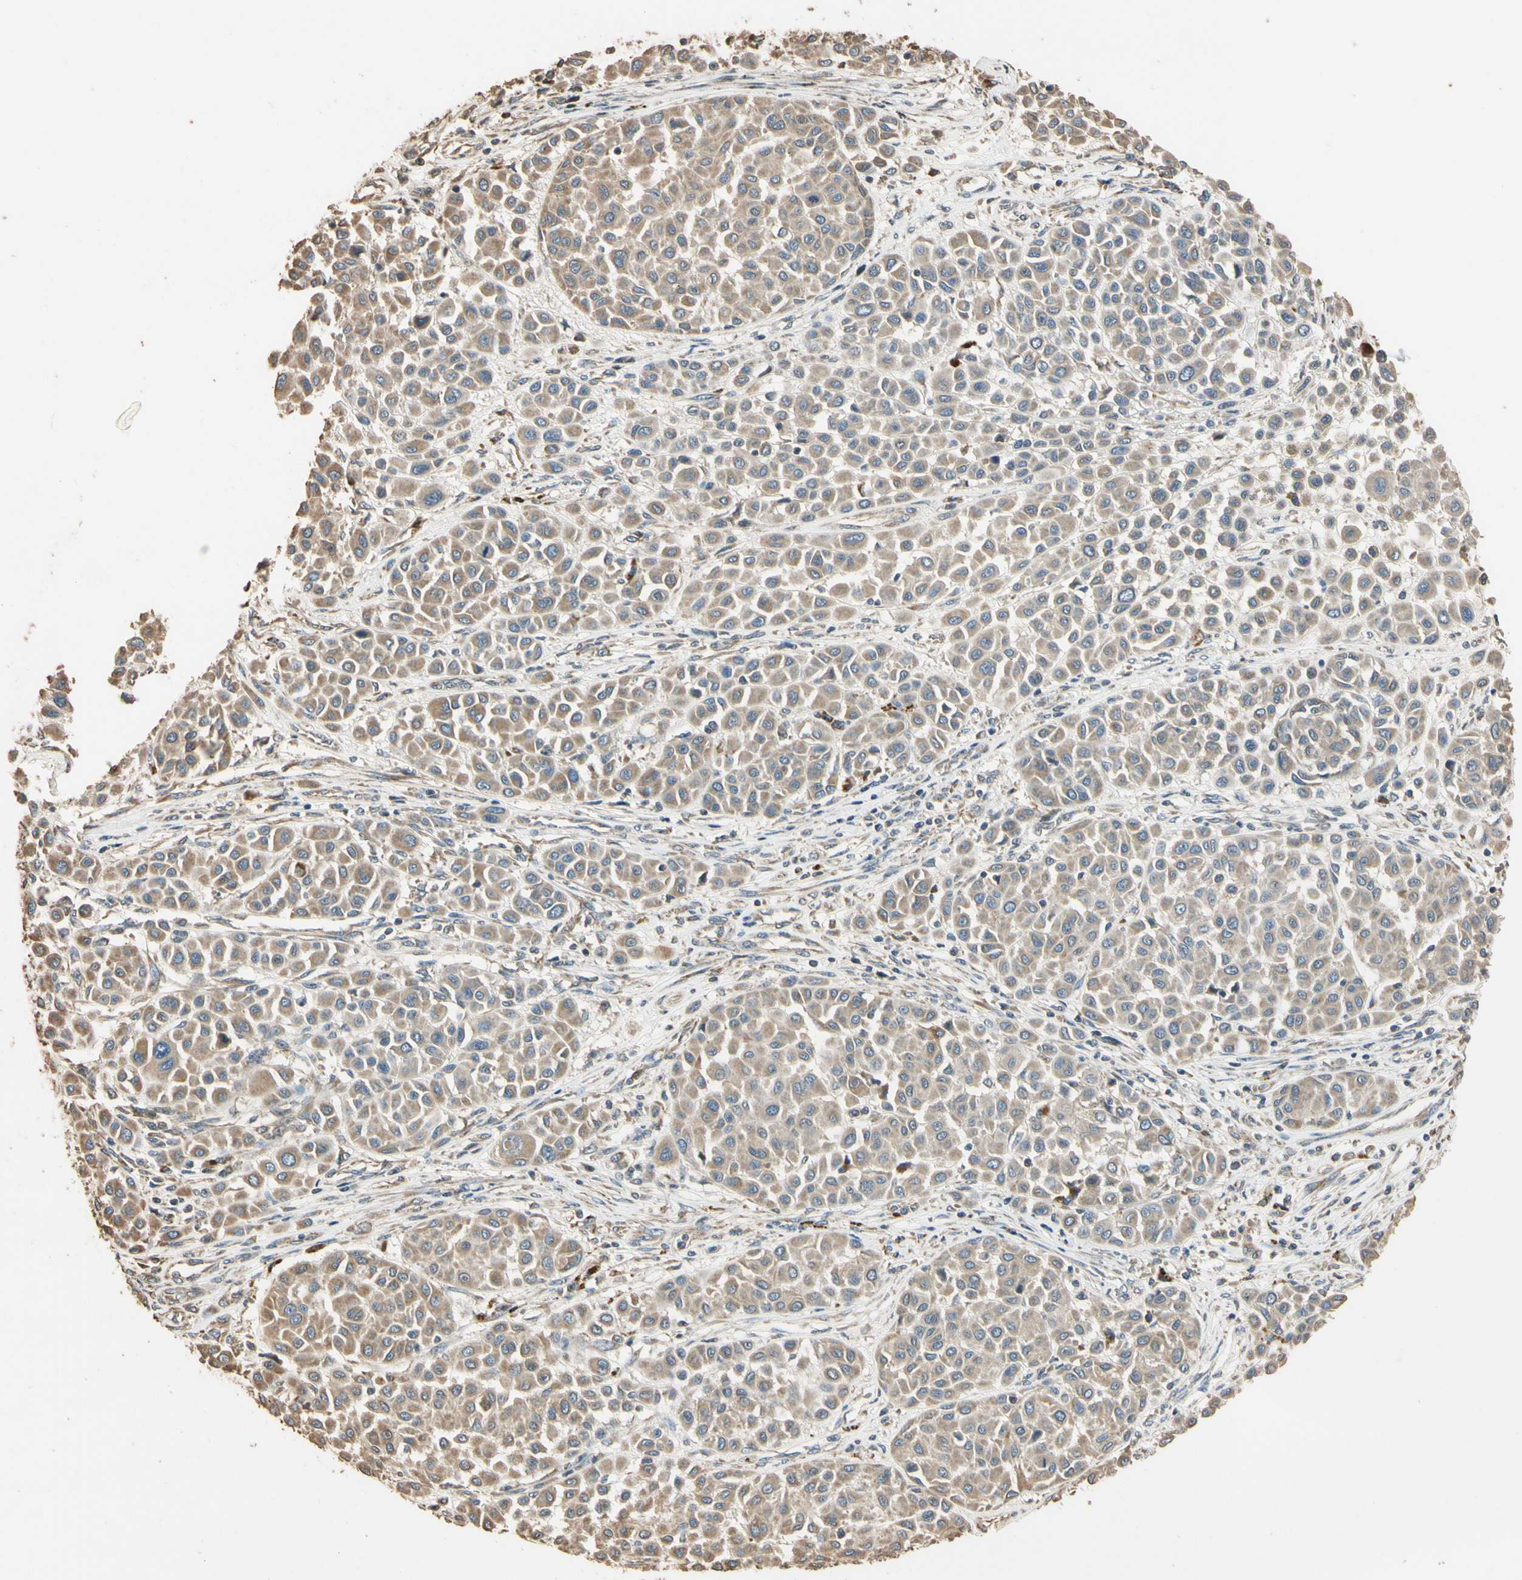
{"staining": {"intensity": "moderate", "quantity": ">75%", "location": "cytoplasmic/membranous"}, "tissue": "melanoma", "cell_type": "Tumor cells", "image_type": "cancer", "snomed": [{"axis": "morphology", "description": "Malignant melanoma, Metastatic site"}, {"axis": "topography", "description": "Soft tissue"}], "caption": "A photomicrograph showing moderate cytoplasmic/membranous expression in about >75% of tumor cells in melanoma, as visualized by brown immunohistochemical staining.", "gene": "STX18", "patient": {"sex": "male", "age": 41}}